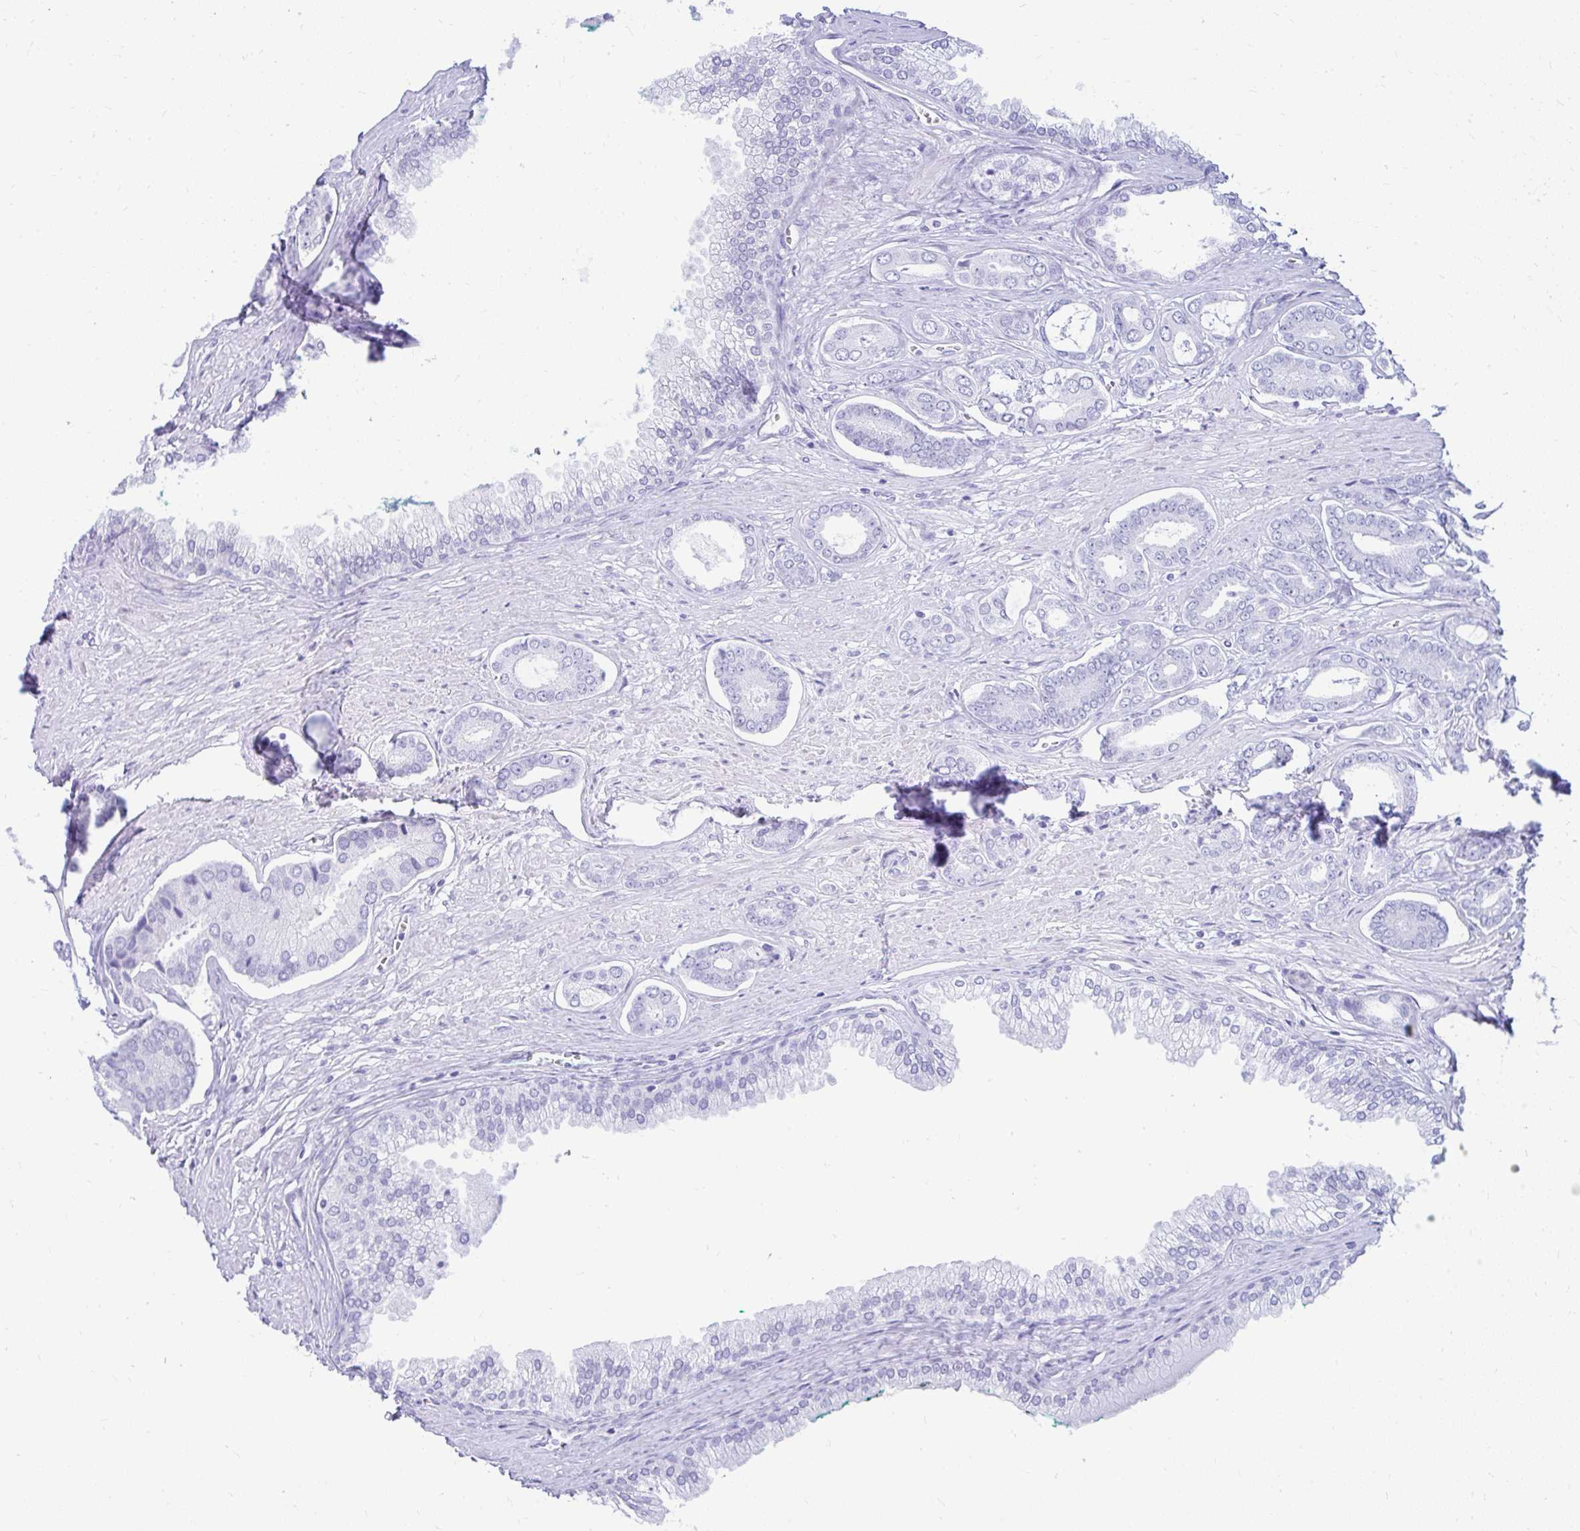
{"staining": {"intensity": "negative", "quantity": "none", "location": "none"}, "tissue": "prostate cancer", "cell_type": "Tumor cells", "image_type": "cancer", "snomed": [{"axis": "morphology", "description": "Adenocarcinoma, NOS"}, {"axis": "topography", "description": "Prostate and seminal vesicle, NOS"}], "caption": "Tumor cells are negative for protein expression in human adenocarcinoma (prostate).", "gene": "NSG2", "patient": {"sex": "male", "age": 76}}